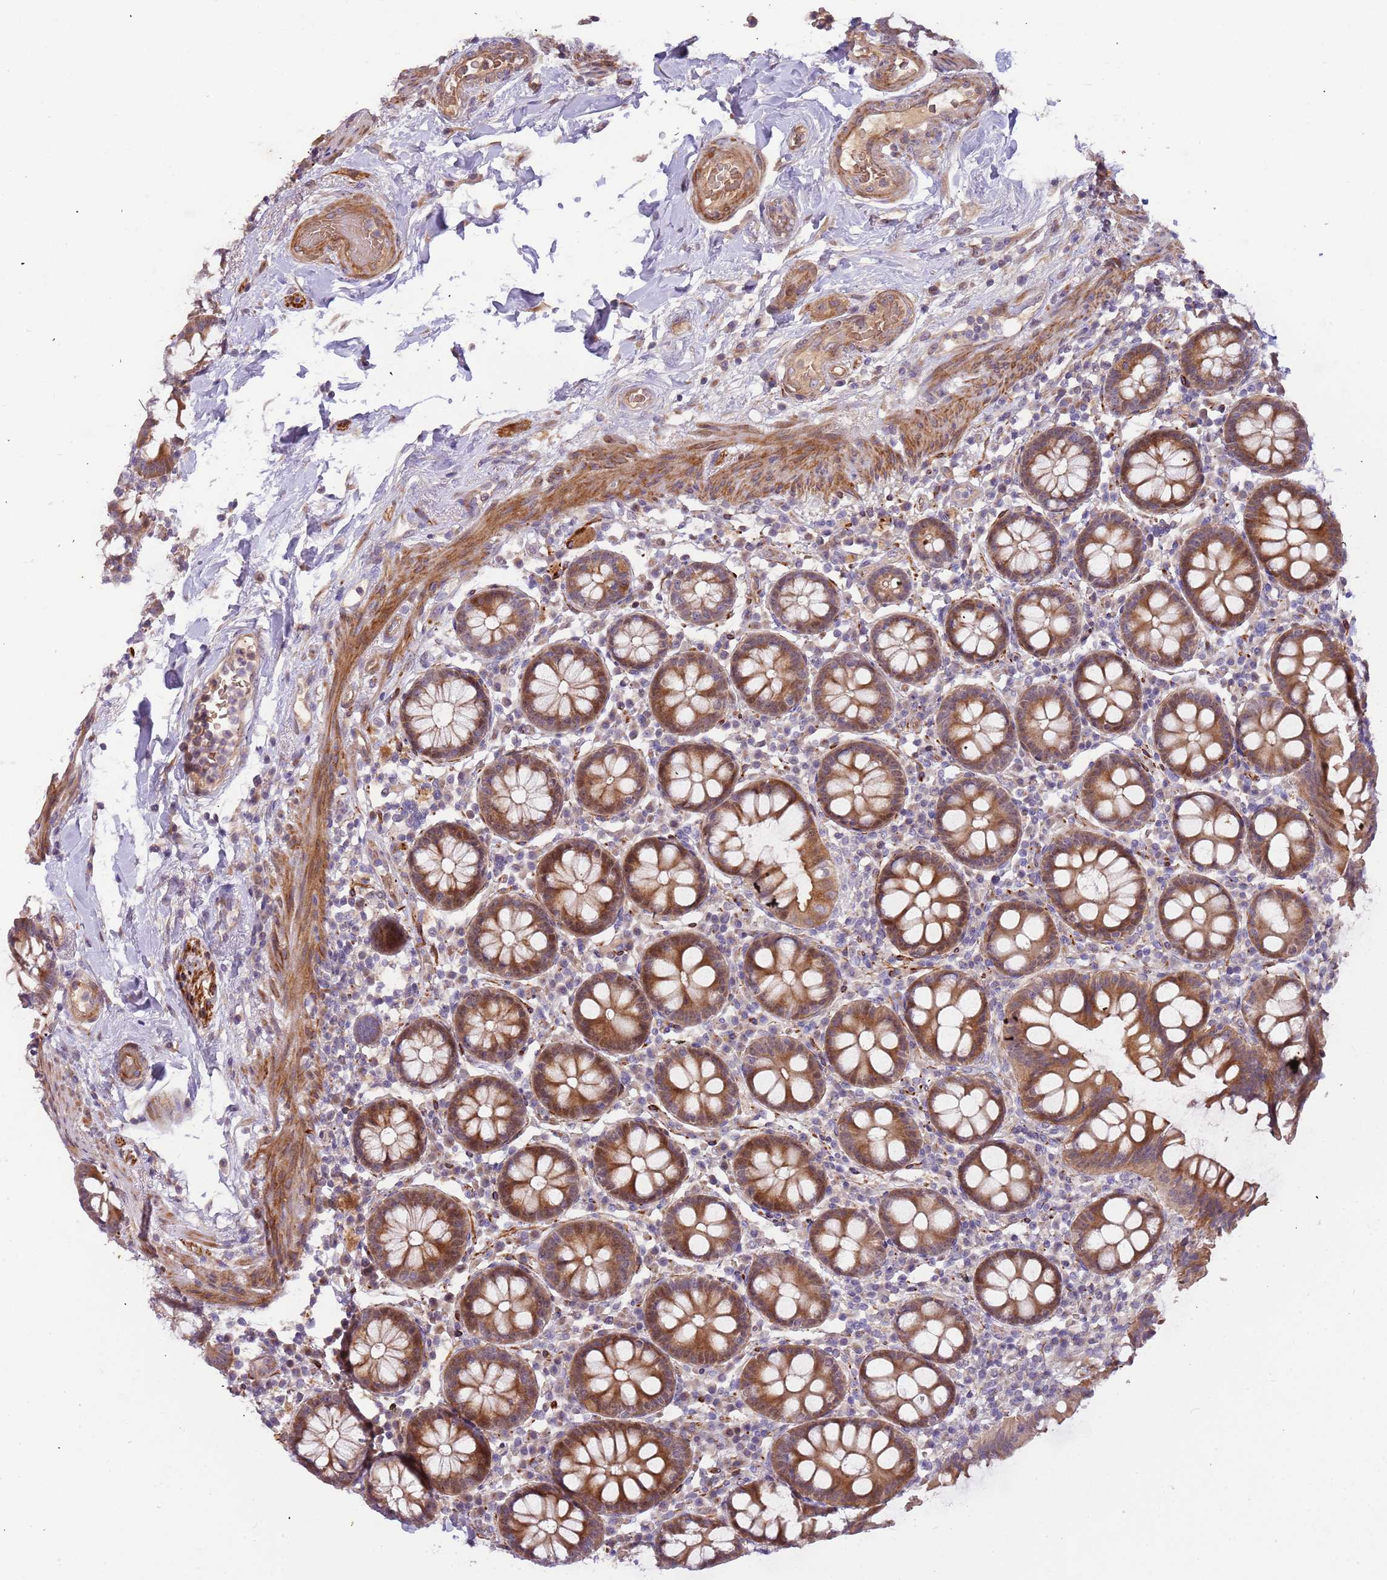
{"staining": {"intensity": "moderate", "quantity": ">75%", "location": "cytoplasmic/membranous"}, "tissue": "colon", "cell_type": "Endothelial cells", "image_type": "normal", "snomed": [{"axis": "morphology", "description": "Normal tissue, NOS"}, {"axis": "topography", "description": "Colon"}], "caption": "Immunohistochemistry micrograph of normal human colon stained for a protein (brown), which displays medium levels of moderate cytoplasmic/membranous staining in approximately >75% of endothelial cells.", "gene": "TRAPPC6B", "patient": {"sex": "female", "age": 79}}